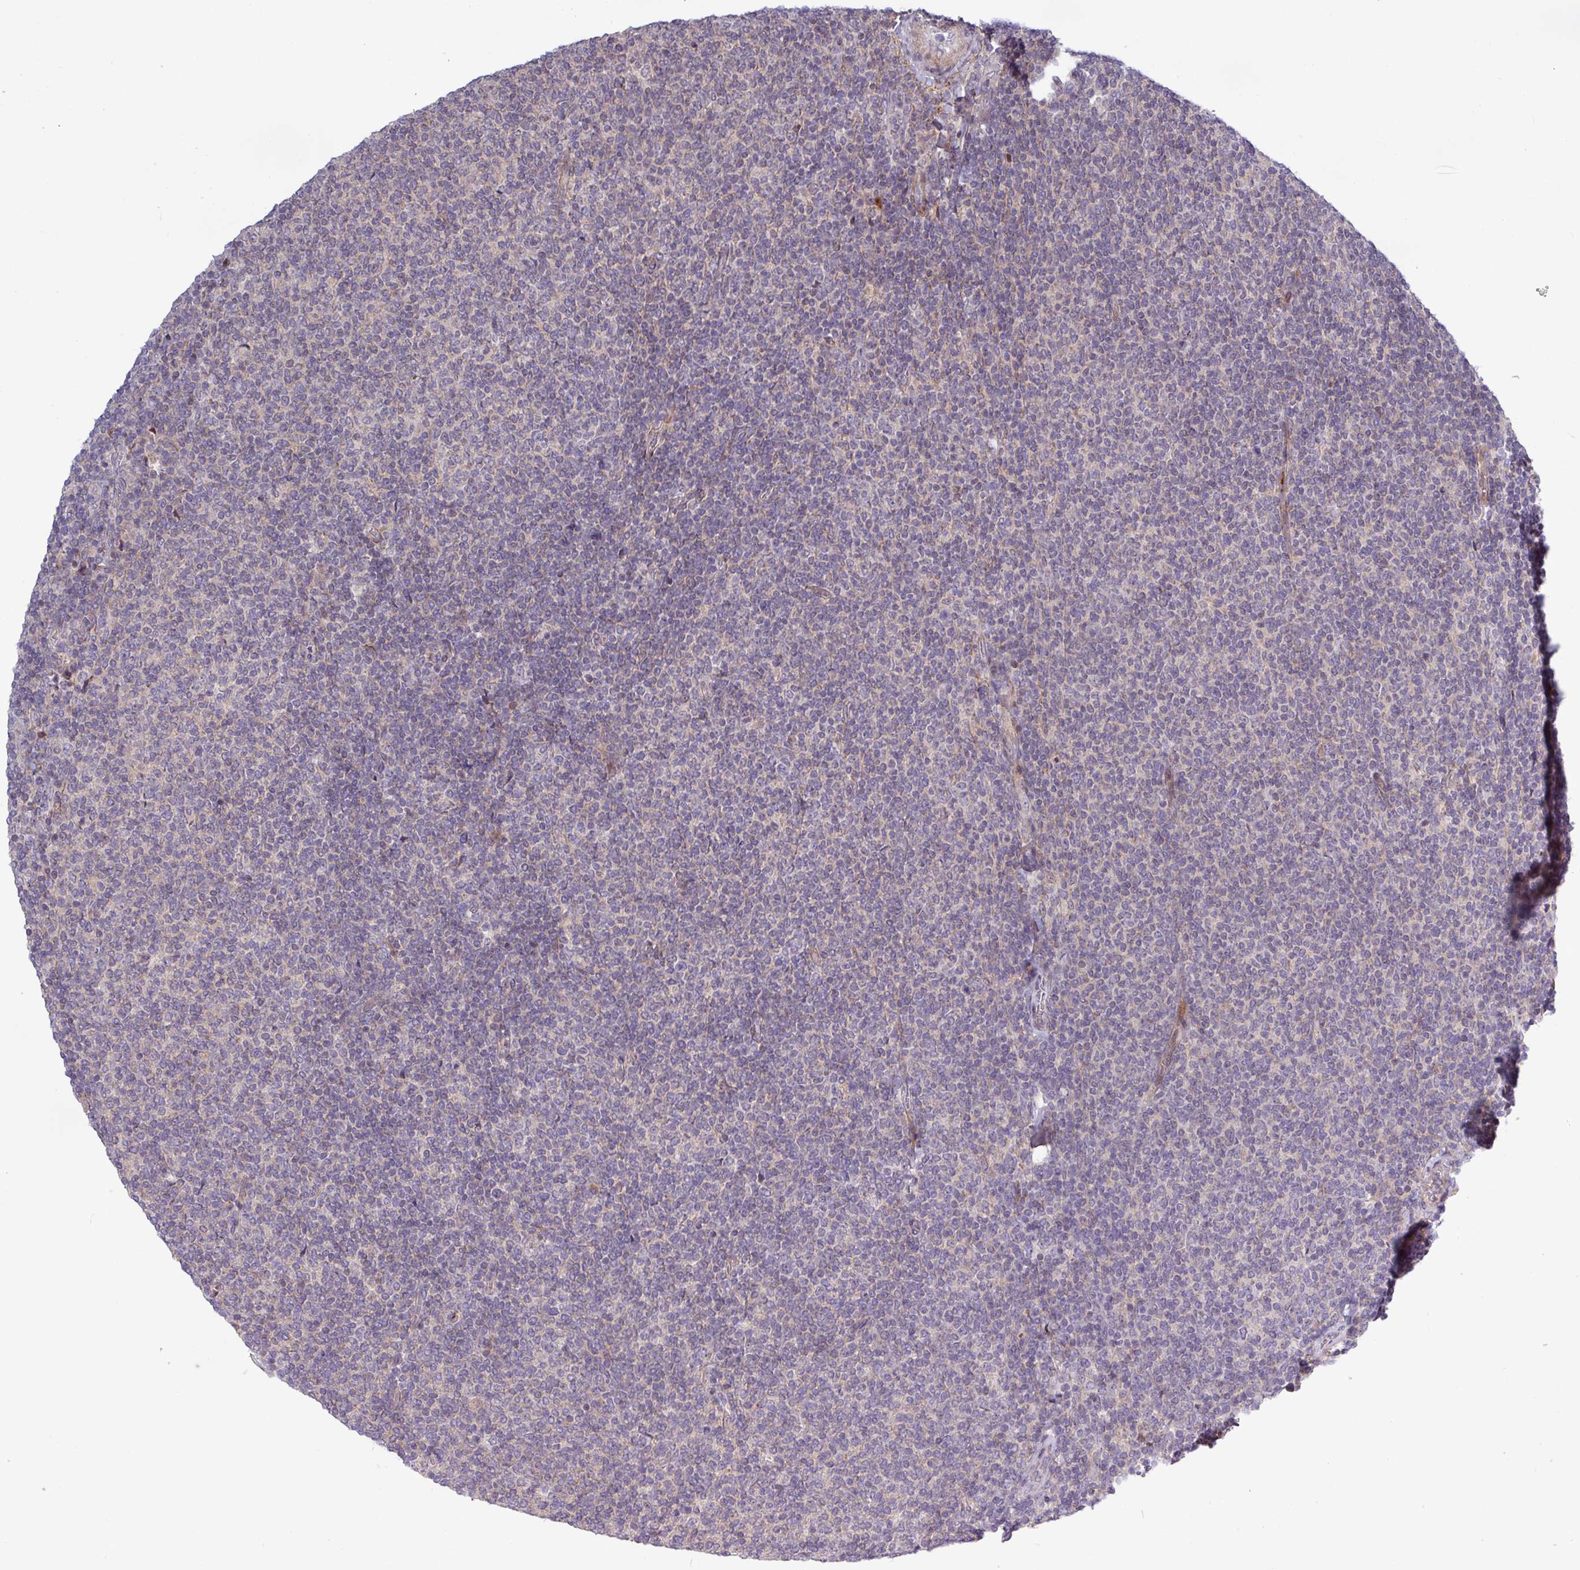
{"staining": {"intensity": "negative", "quantity": "none", "location": "none"}, "tissue": "lymphoma", "cell_type": "Tumor cells", "image_type": "cancer", "snomed": [{"axis": "morphology", "description": "Malignant lymphoma, non-Hodgkin's type, Low grade"}, {"axis": "topography", "description": "Lymph node"}], "caption": "Malignant lymphoma, non-Hodgkin's type (low-grade) was stained to show a protein in brown. There is no significant staining in tumor cells.", "gene": "TNFSF12", "patient": {"sex": "male", "age": 52}}